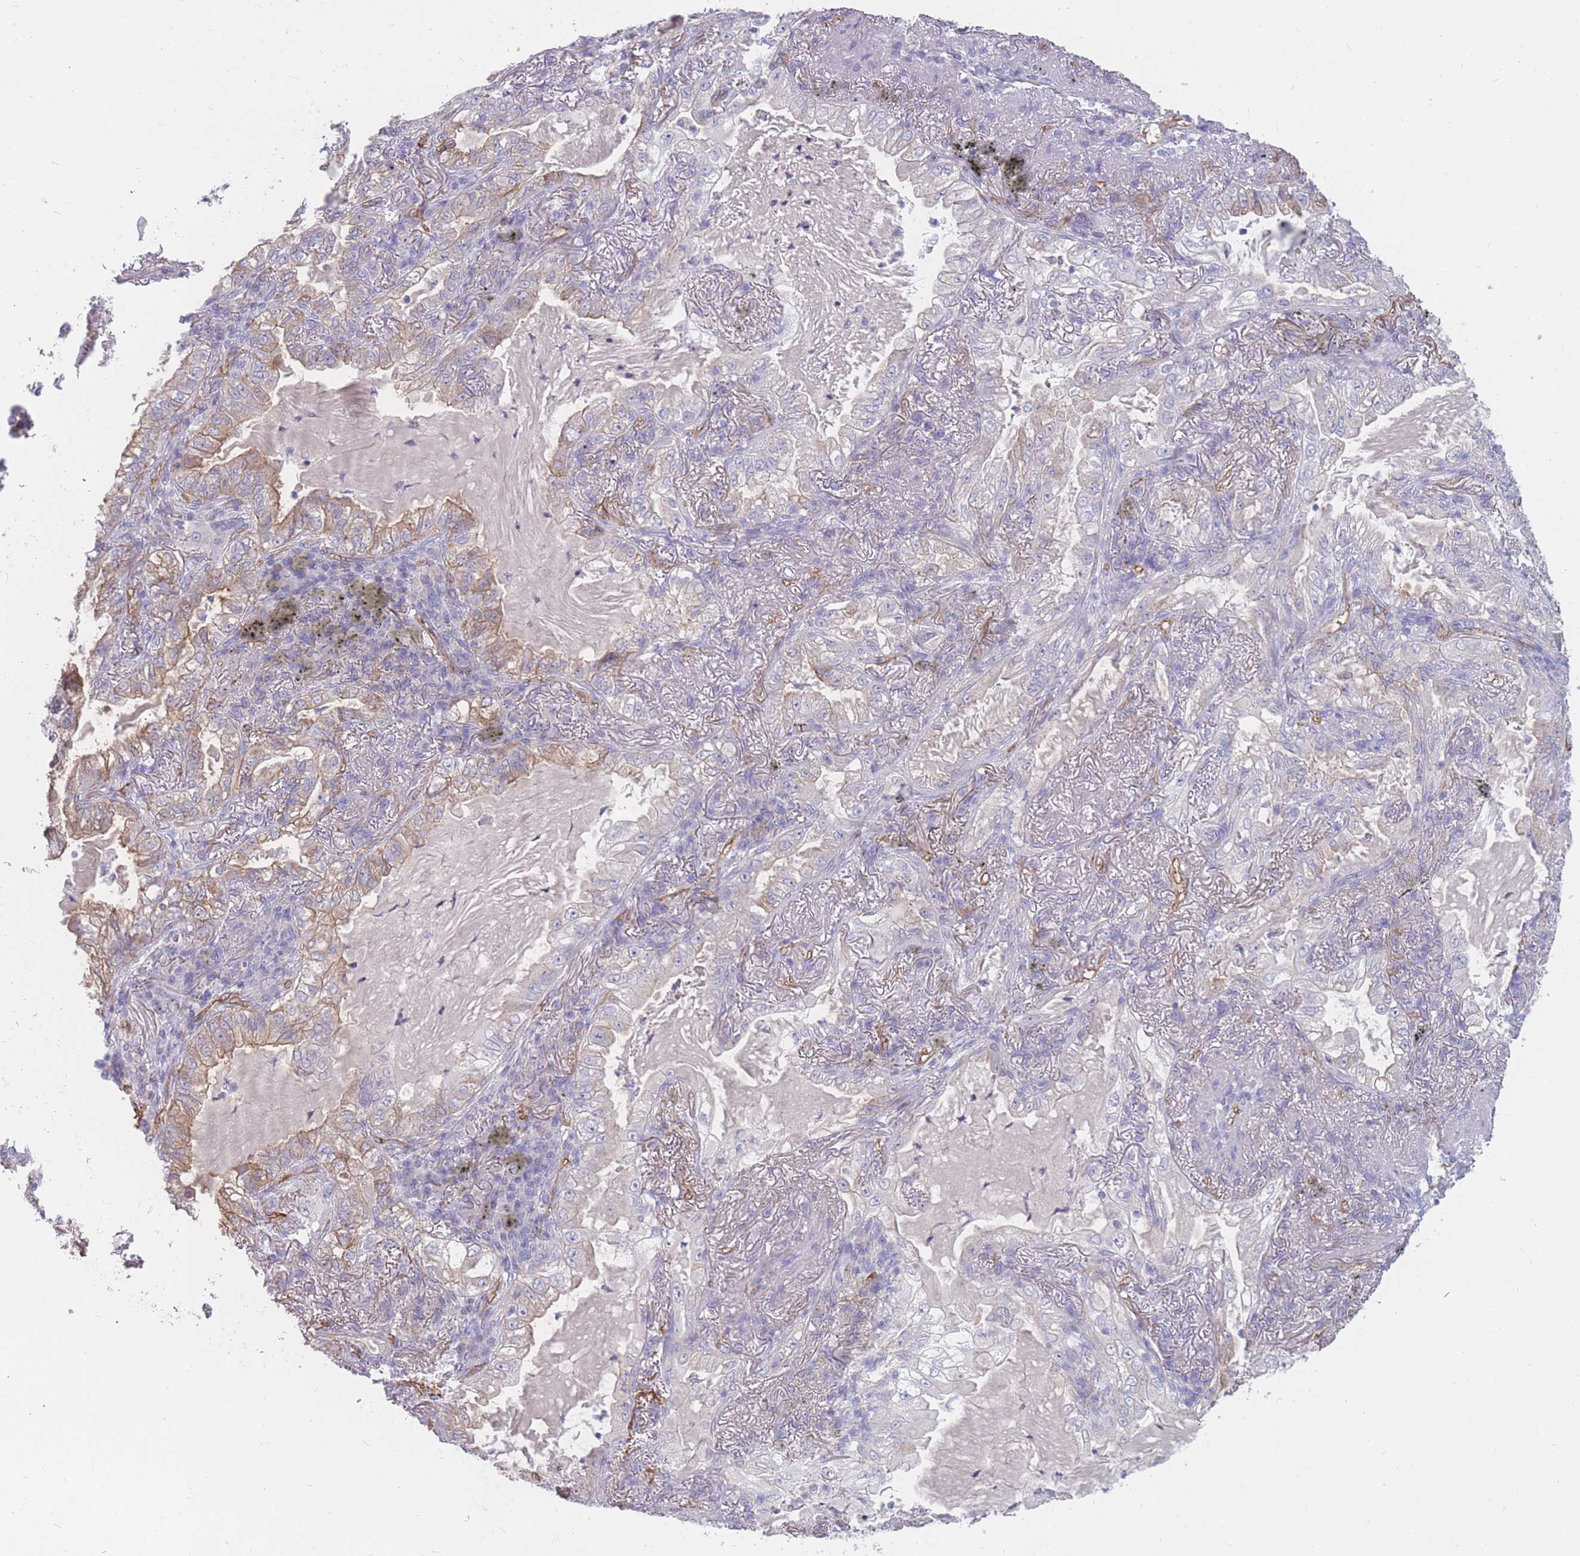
{"staining": {"intensity": "negative", "quantity": "none", "location": "none"}, "tissue": "lung cancer", "cell_type": "Tumor cells", "image_type": "cancer", "snomed": [{"axis": "morphology", "description": "Adenocarcinoma, NOS"}, {"axis": "topography", "description": "Lung"}], "caption": "The immunohistochemistry image has no significant staining in tumor cells of lung cancer tissue.", "gene": "GNA11", "patient": {"sex": "female", "age": 73}}